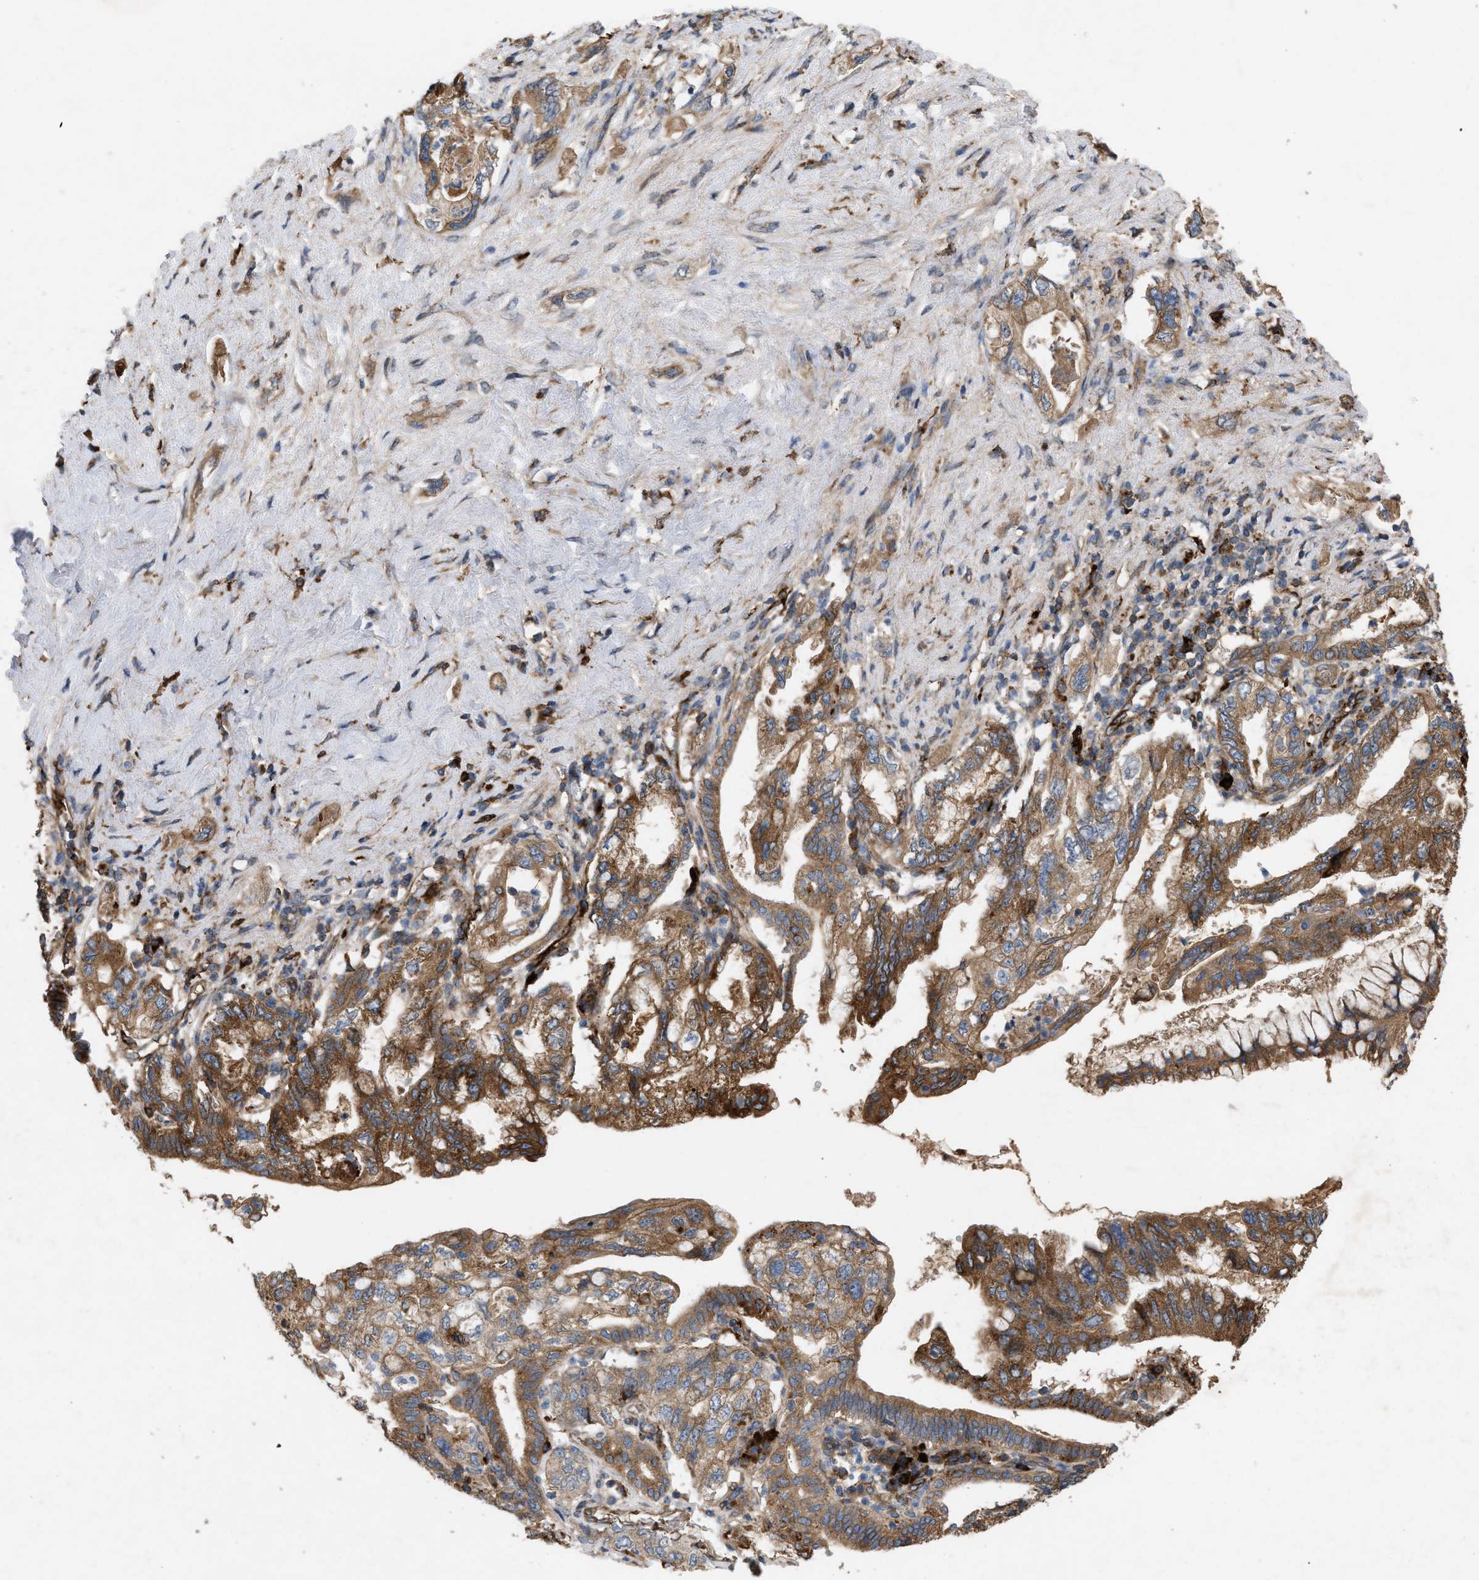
{"staining": {"intensity": "moderate", "quantity": ">75%", "location": "cytoplasmic/membranous"}, "tissue": "pancreatic cancer", "cell_type": "Tumor cells", "image_type": "cancer", "snomed": [{"axis": "morphology", "description": "Adenocarcinoma, NOS"}, {"axis": "topography", "description": "Pancreas"}], "caption": "This is an image of IHC staining of pancreatic cancer, which shows moderate positivity in the cytoplasmic/membranous of tumor cells.", "gene": "GCC1", "patient": {"sex": "female", "age": 73}}